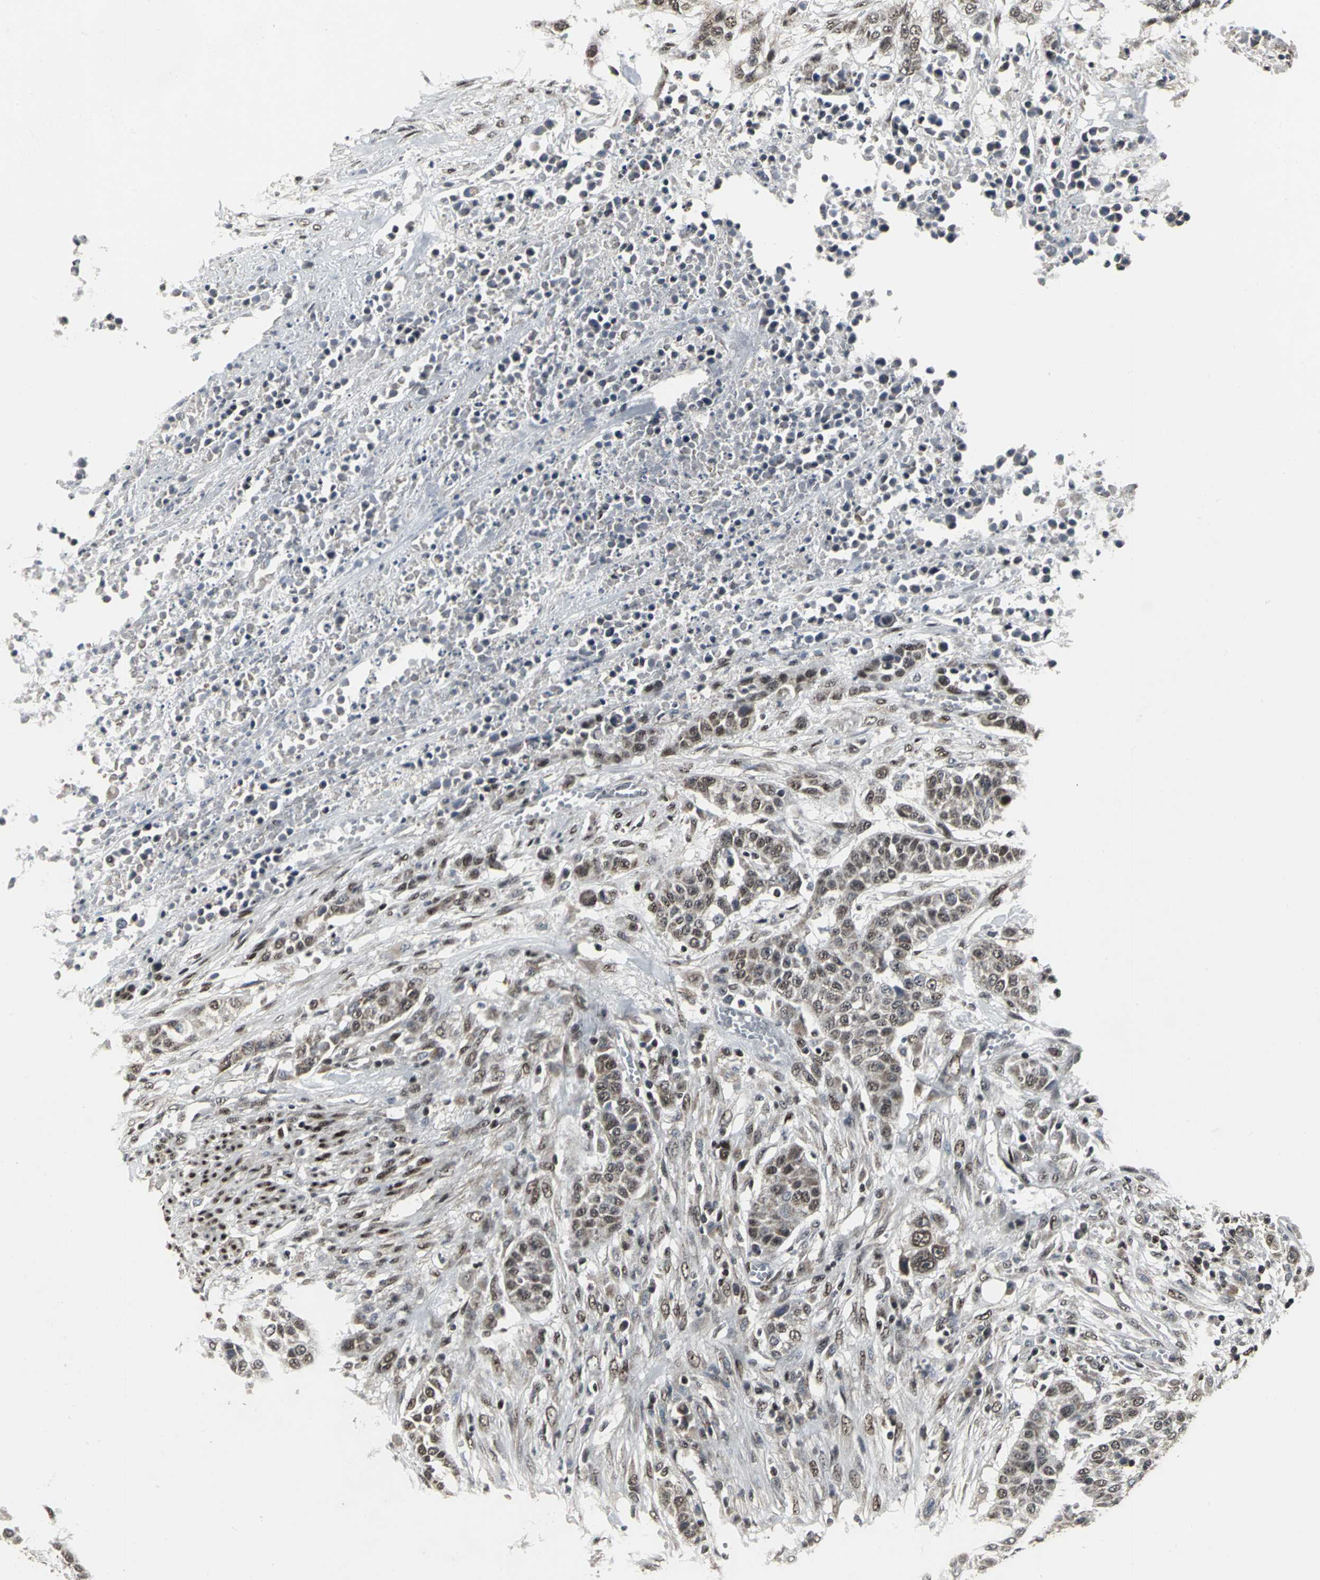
{"staining": {"intensity": "moderate", "quantity": "25%-75%", "location": "nuclear"}, "tissue": "urothelial cancer", "cell_type": "Tumor cells", "image_type": "cancer", "snomed": [{"axis": "morphology", "description": "Urothelial carcinoma, High grade"}, {"axis": "topography", "description": "Urinary bladder"}], "caption": "A high-resolution image shows IHC staining of urothelial cancer, which demonstrates moderate nuclear expression in approximately 25%-75% of tumor cells.", "gene": "SRF", "patient": {"sex": "male", "age": 74}}